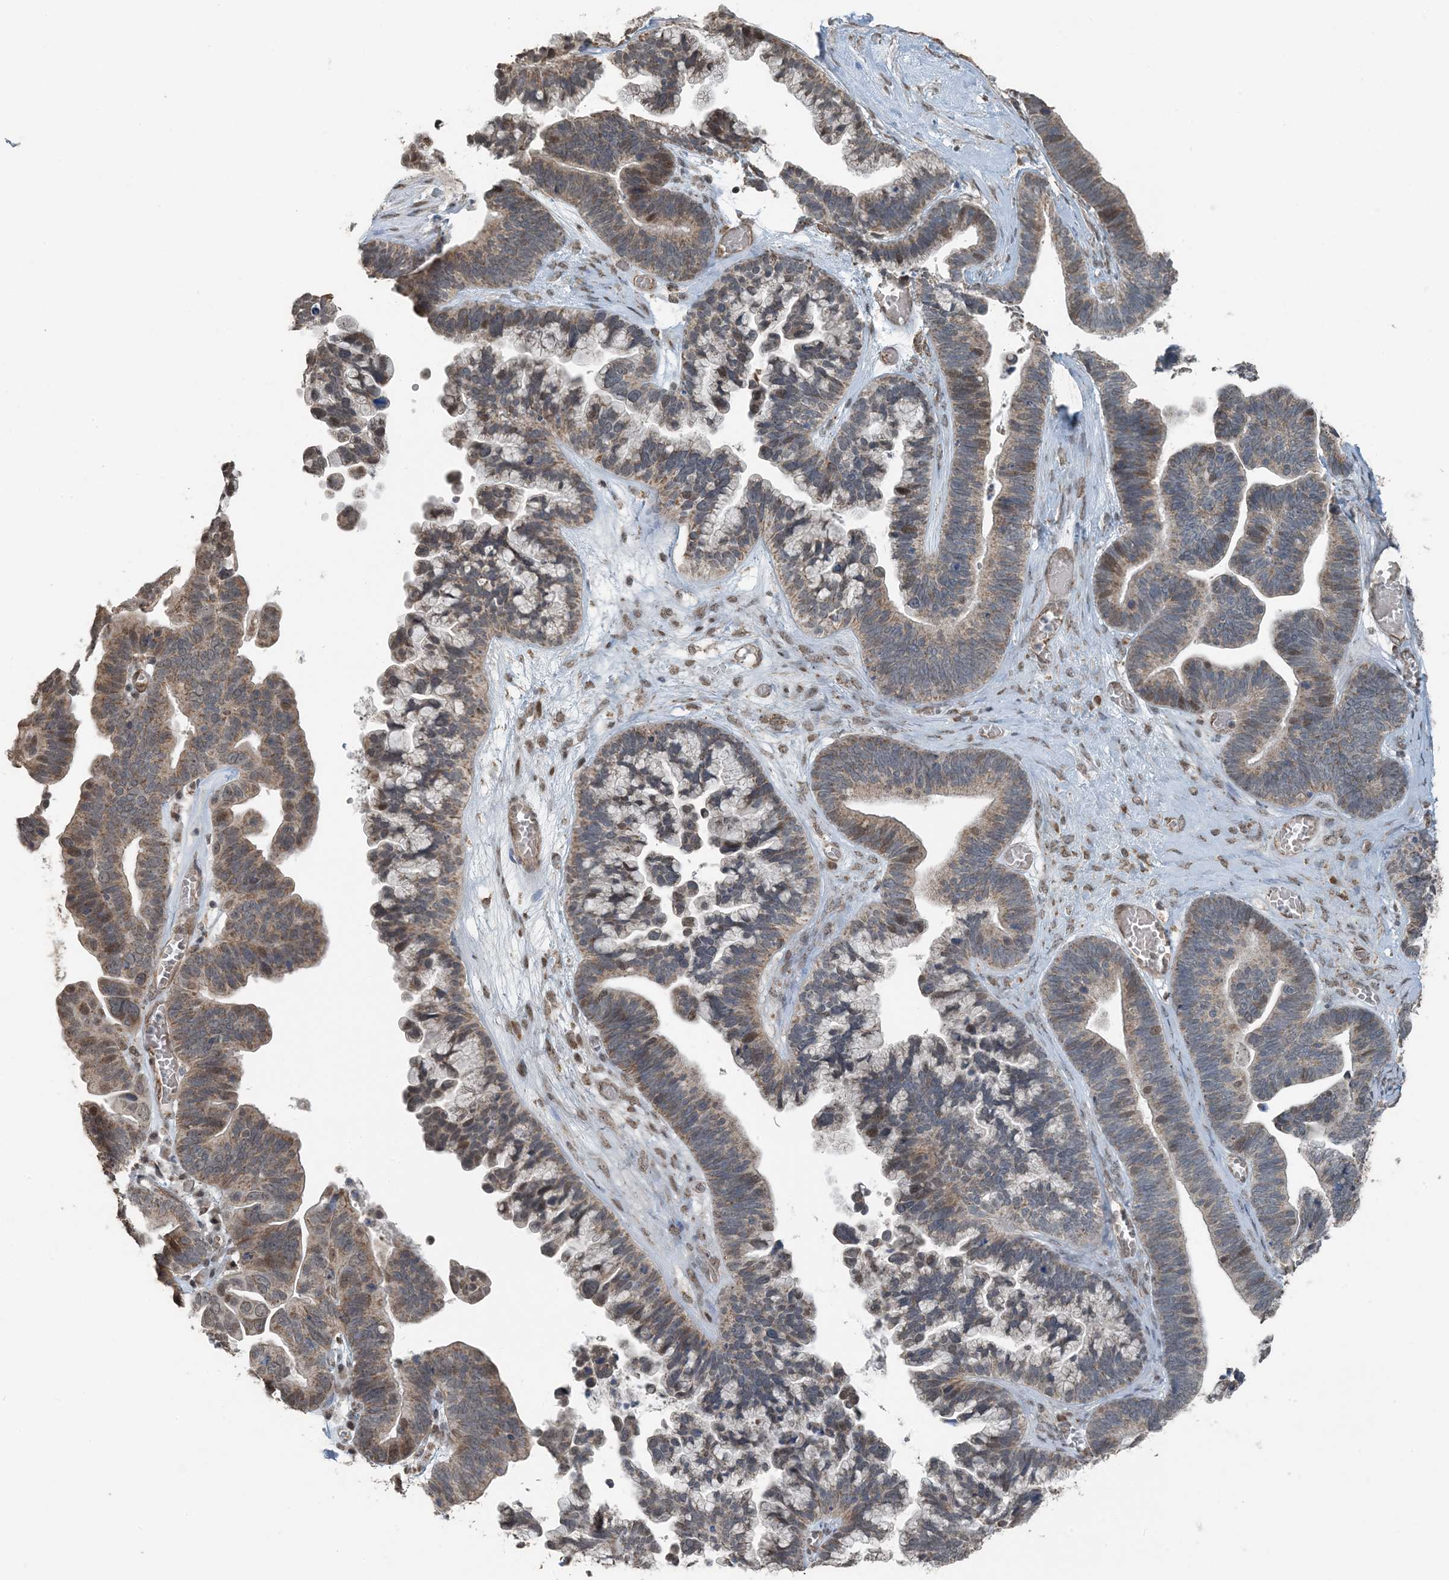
{"staining": {"intensity": "moderate", "quantity": "<25%", "location": "cytoplasmic/membranous,nuclear"}, "tissue": "ovarian cancer", "cell_type": "Tumor cells", "image_type": "cancer", "snomed": [{"axis": "morphology", "description": "Cystadenocarcinoma, serous, NOS"}, {"axis": "topography", "description": "Ovary"}], "caption": "High-magnification brightfield microscopy of ovarian cancer stained with DAB (brown) and counterstained with hematoxylin (blue). tumor cells exhibit moderate cytoplasmic/membranous and nuclear expression is appreciated in about<25% of cells.", "gene": "PILRB", "patient": {"sex": "female", "age": 56}}